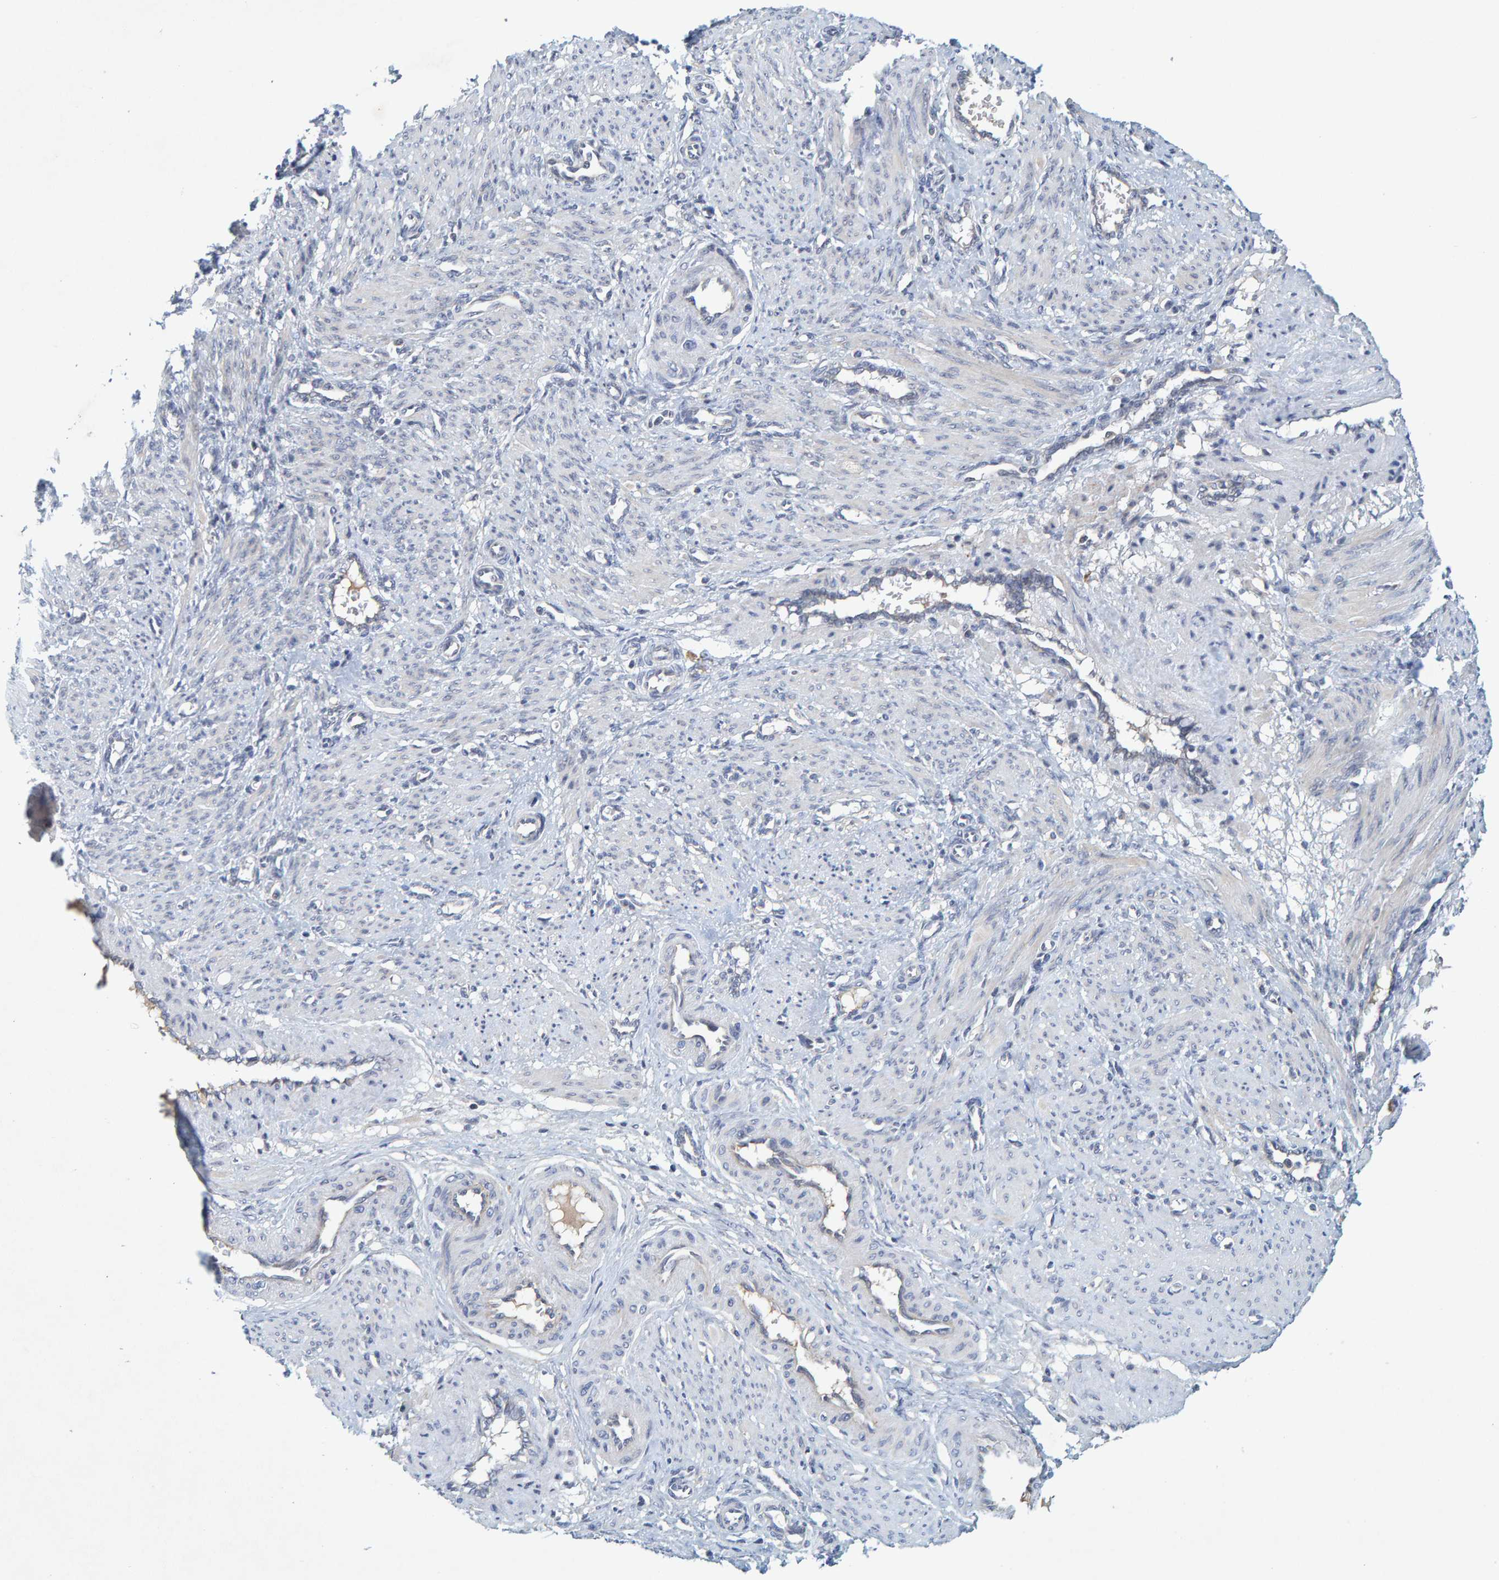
{"staining": {"intensity": "negative", "quantity": "none", "location": "none"}, "tissue": "smooth muscle", "cell_type": "Smooth muscle cells", "image_type": "normal", "snomed": [{"axis": "morphology", "description": "Normal tissue, NOS"}, {"axis": "topography", "description": "Endometrium"}], "caption": "Immunohistochemistry (IHC) histopathology image of unremarkable human smooth muscle stained for a protein (brown), which demonstrates no staining in smooth muscle cells.", "gene": "ZNF77", "patient": {"sex": "female", "age": 33}}